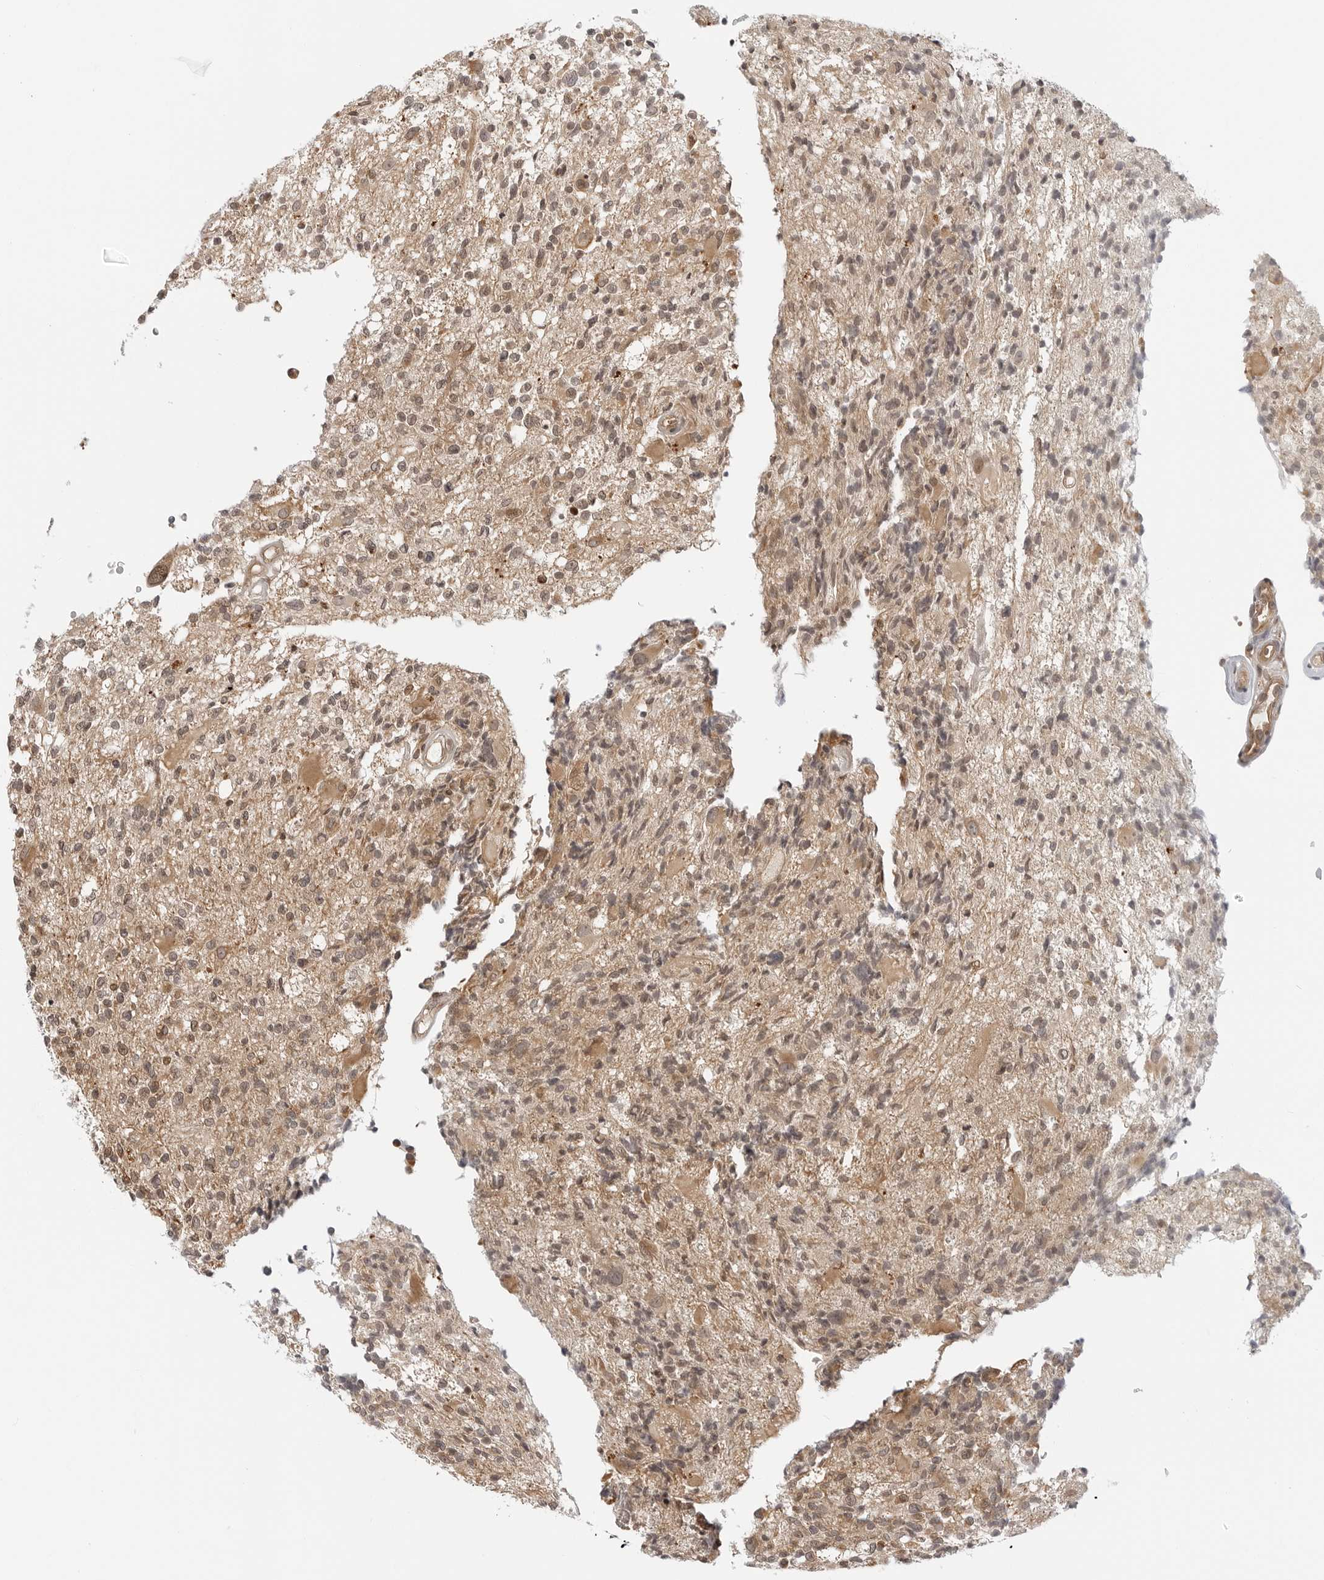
{"staining": {"intensity": "weak", "quantity": ">75%", "location": "cytoplasmic/membranous,nuclear"}, "tissue": "glioma", "cell_type": "Tumor cells", "image_type": "cancer", "snomed": [{"axis": "morphology", "description": "Glioma, malignant, High grade"}, {"axis": "morphology", "description": "Glioblastoma, NOS"}, {"axis": "topography", "description": "Brain"}], "caption": "Tumor cells exhibit low levels of weak cytoplasmic/membranous and nuclear positivity in about >75% of cells in human glioma.", "gene": "TIPRL", "patient": {"sex": "male", "age": 60}}